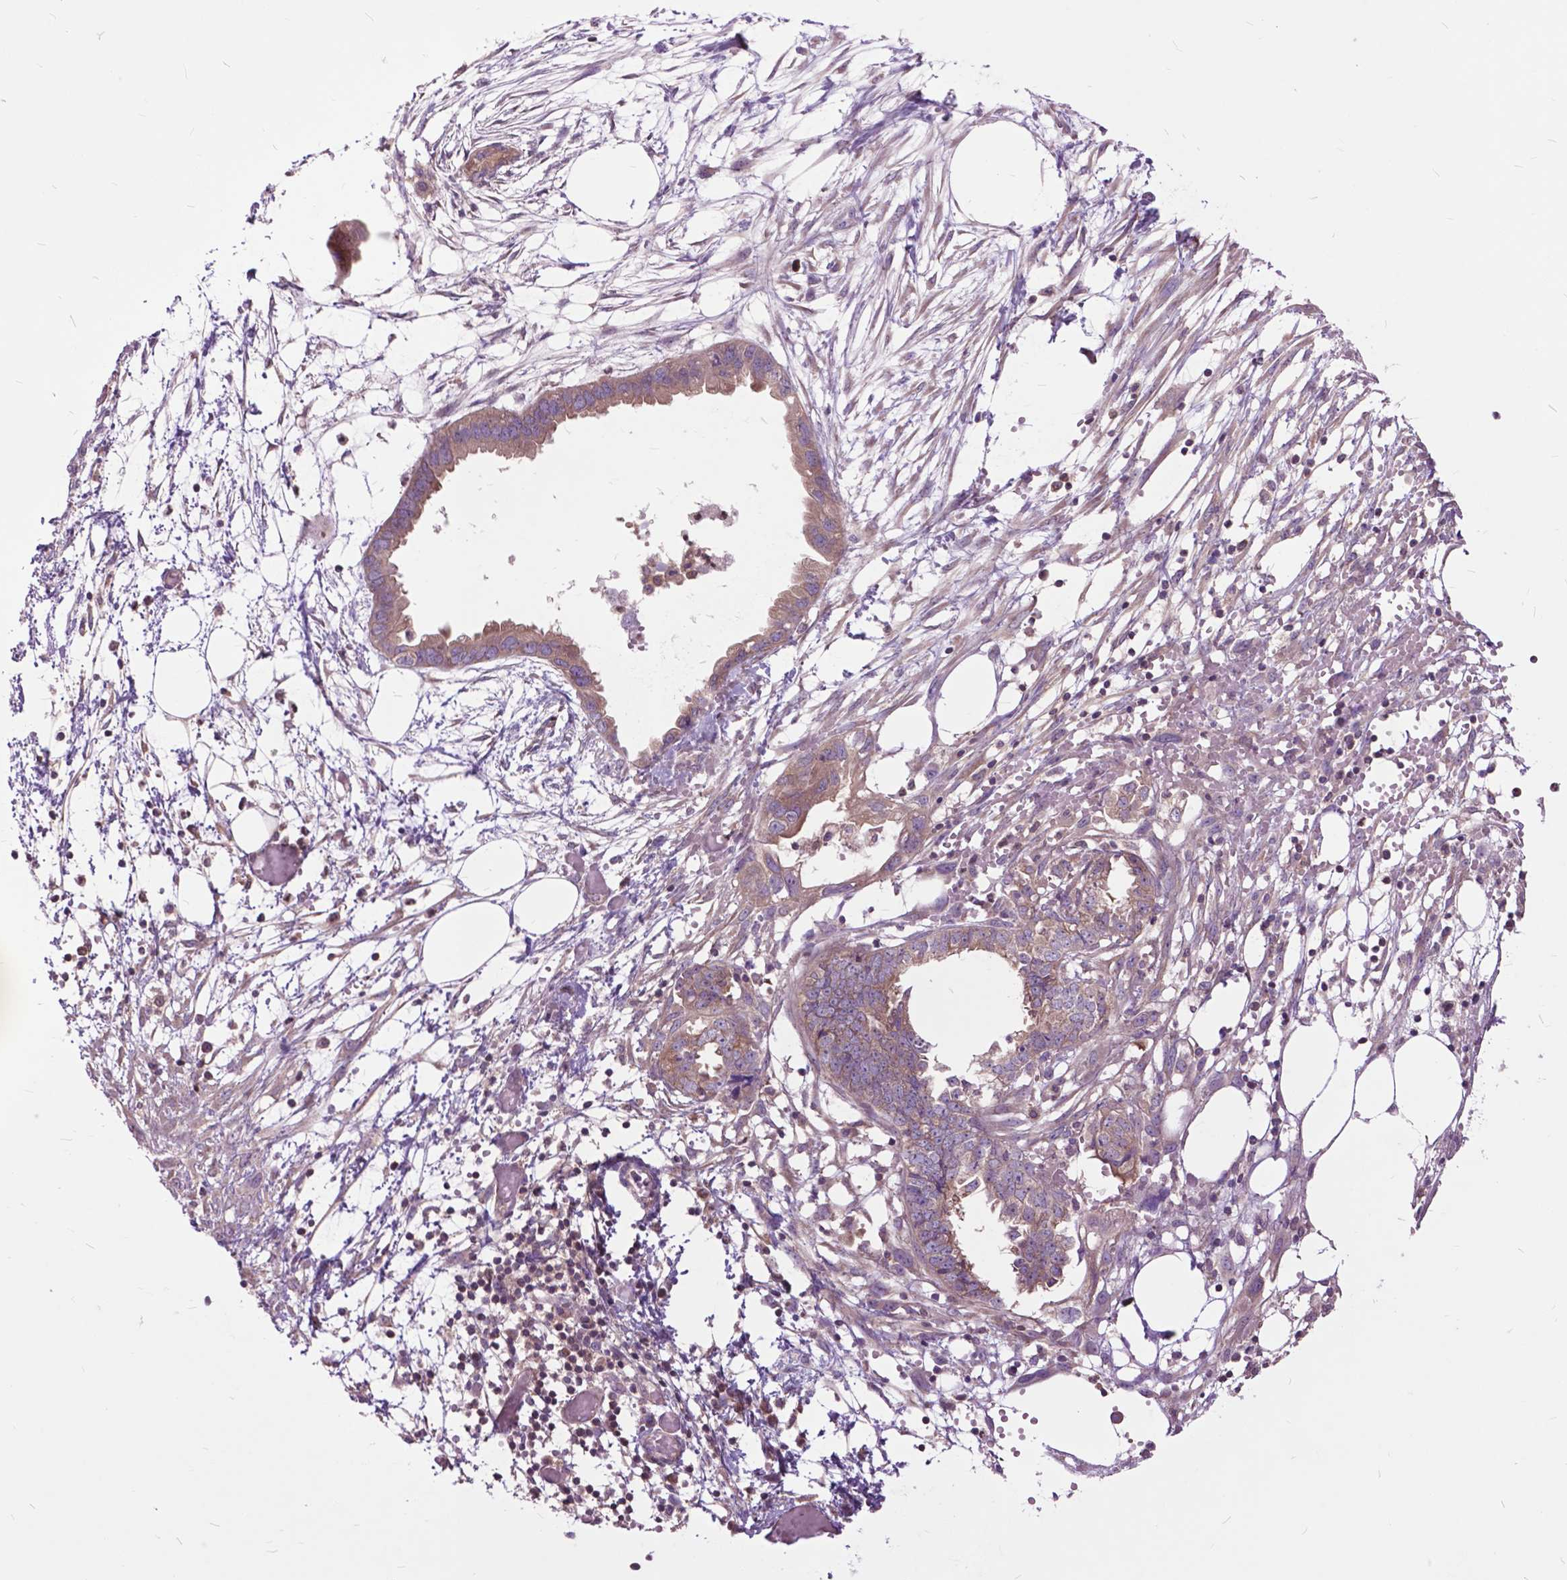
{"staining": {"intensity": "weak", "quantity": ">75%", "location": "cytoplasmic/membranous"}, "tissue": "endometrial cancer", "cell_type": "Tumor cells", "image_type": "cancer", "snomed": [{"axis": "morphology", "description": "Adenocarcinoma, NOS"}, {"axis": "morphology", "description": "Adenocarcinoma, metastatic, NOS"}, {"axis": "topography", "description": "Adipose tissue"}, {"axis": "topography", "description": "Endometrium"}], "caption": "This is an image of immunohistochemistry staining of metastatic adenocarcinoma (endometrial), which shows weak expression in the cytoplasmic/membranous of tumor cells.", "gene": "ARAF", "patient": {"sex": "female", "age": 67}}